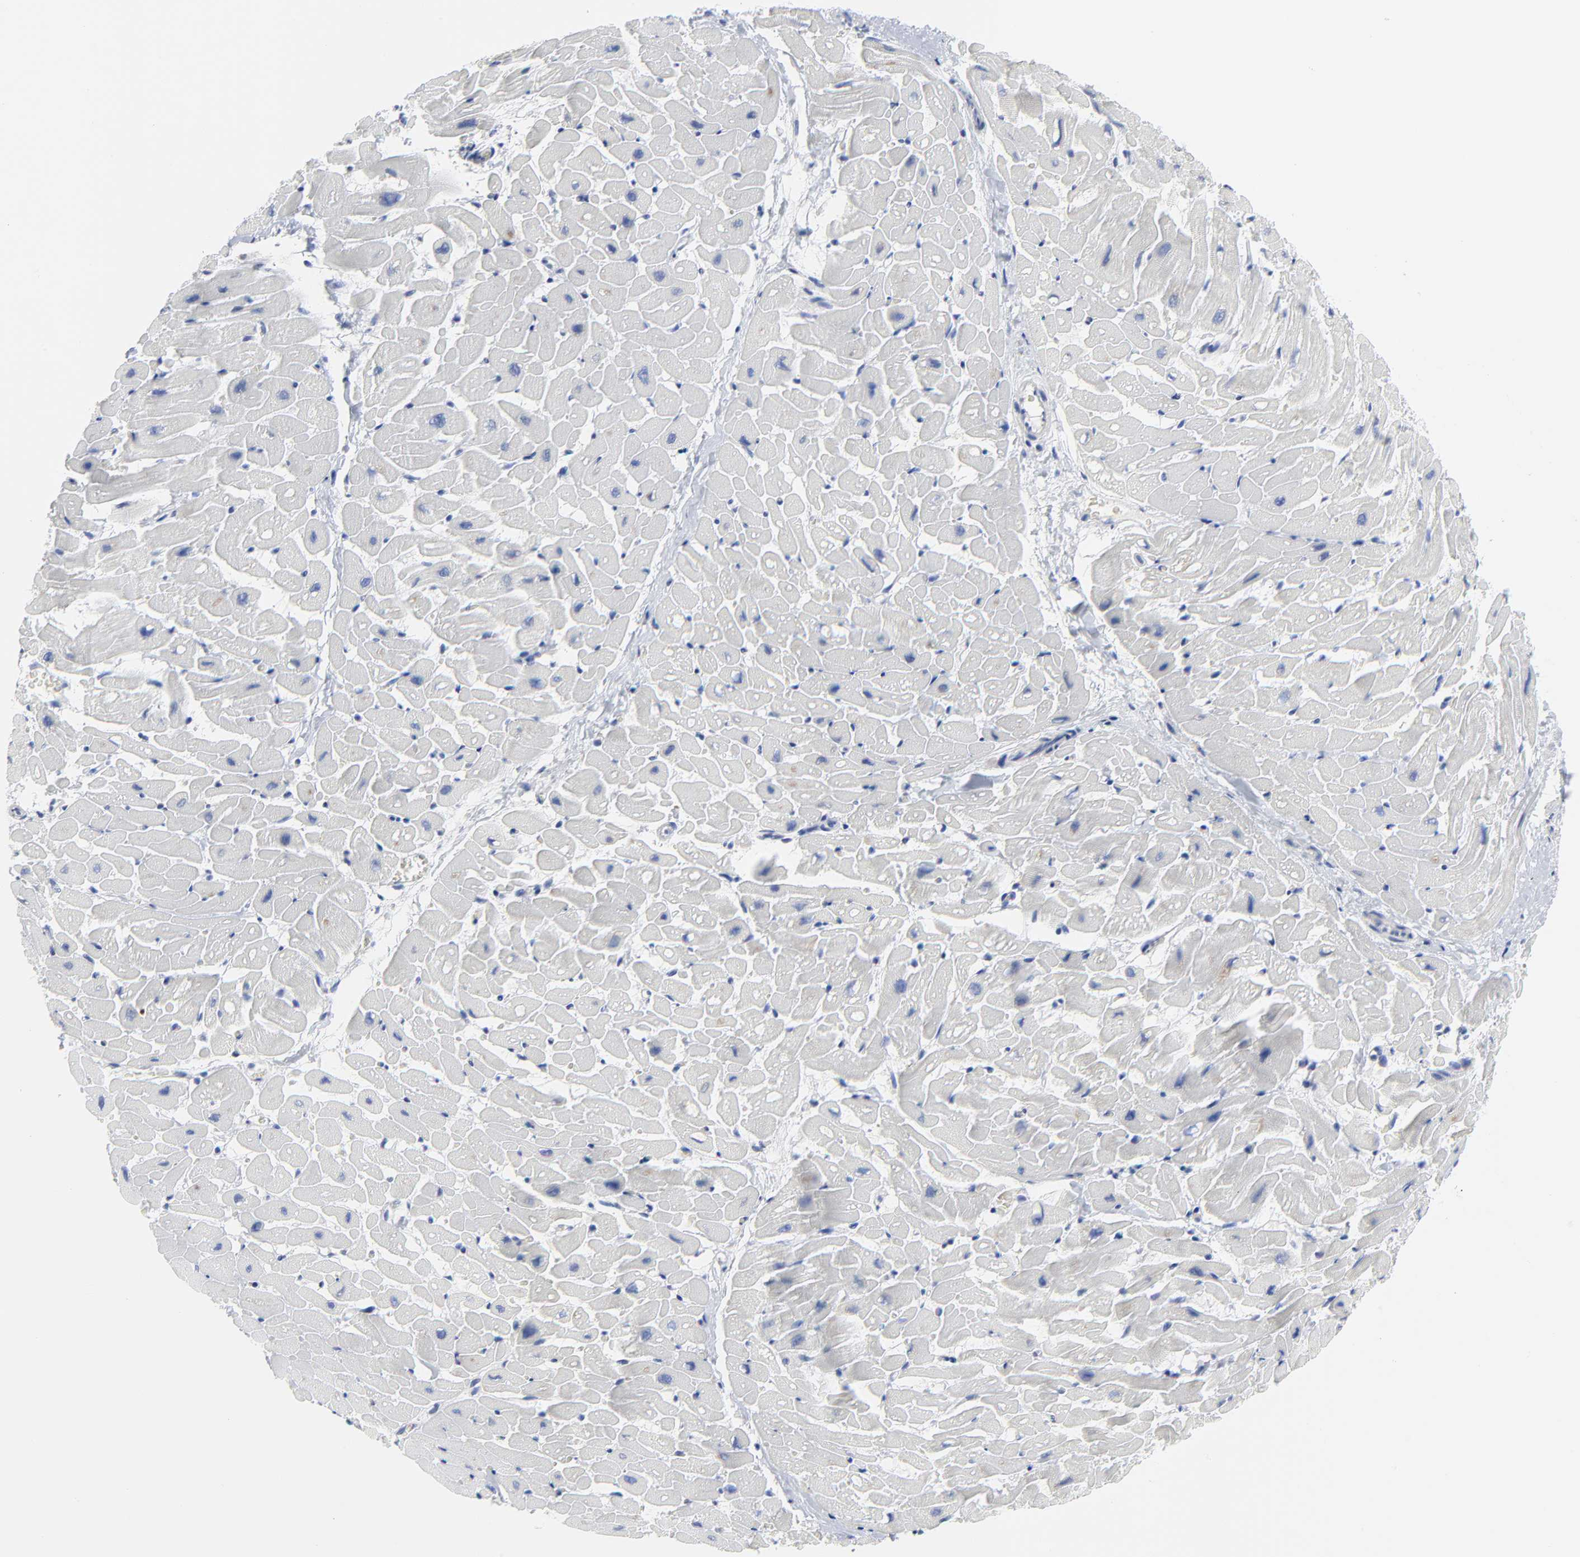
{"staining": {"intensity": "negative", "quantity": "none", "location": "none"}, "tissue": "heart muscle", "cell_type": "Cardiomyocytes", "image_type": "normal", "snomed": [{"axis": "morphology", "description": "Normal tissue, NOS"}, {"axis": "topography", "description": "Heart"}], "caption": "Micrograph shows no significant protein positivity in cardiomyocytes of benign heart muscle.", "gene": "CDK1", "patient": {"sex": "male", "age": 45}}